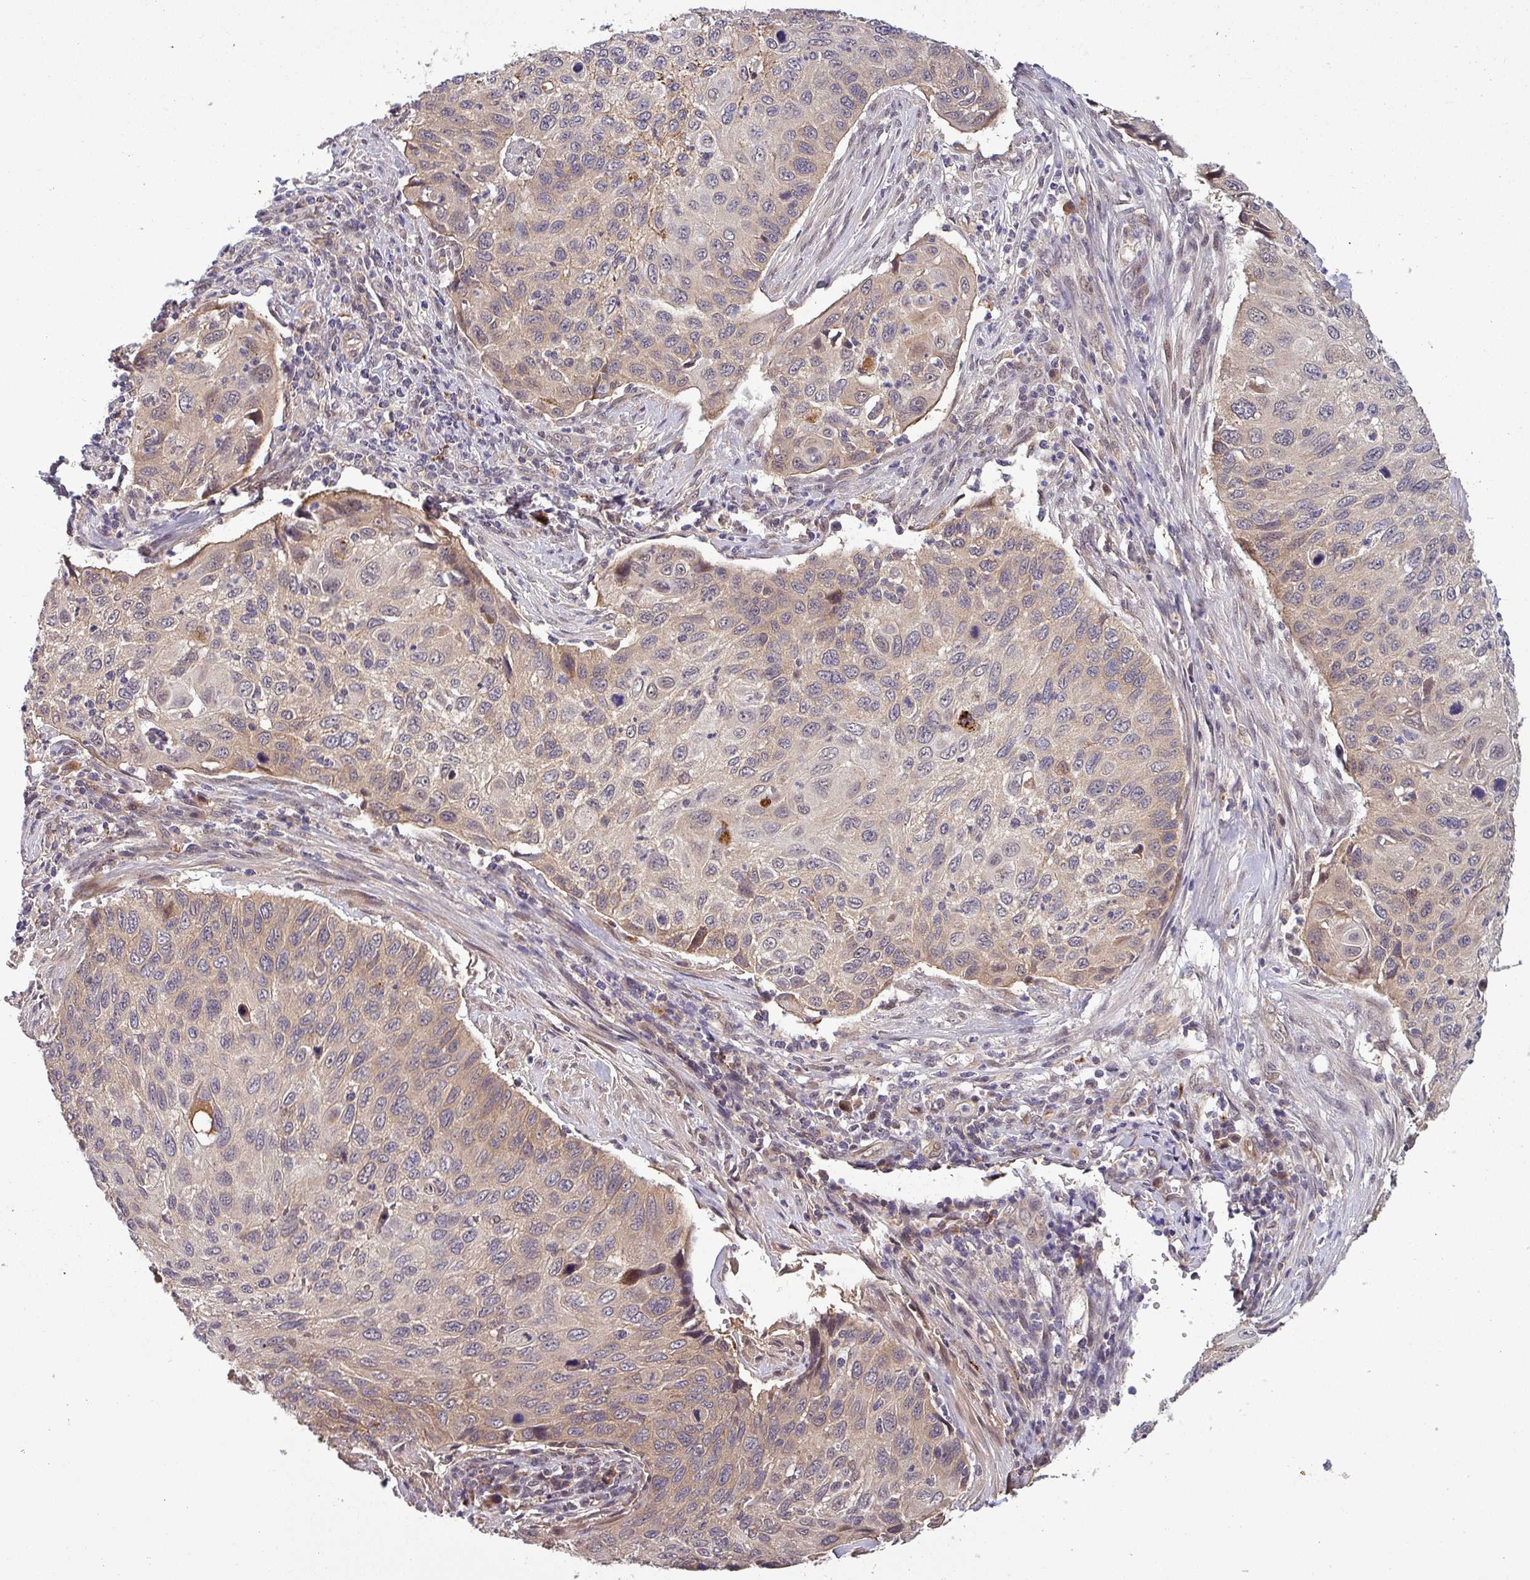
{"staining": {"intensity": "weak", "quantity": "25%-75%", "location": "cytoplasmic/membranous"}, "tissue": "cervical cancer", "cell_type": "Tumor cells", "image_type": "cancer", "snomed": [{"axis": "morphology", "description": "Squamous cell carcinoma, NOS"}, {"axis": "topography", "description": "Cervix"}], "caption": "High-magnification brightfield microscopy of cervical cancer (squamous cell carcinoma) stained with DAB (3,3'-diaminobenzidine) (brown) and counterstained with hematoxylin (blue). tumor cells exhibit weak cytoplasmic/membranous expression is present in about25%-75% of cells. (Stains: DAB (3,3'-diaminobenzidine) in brown, nuclei in blue, Microscopy: brightfield microscopy at high magnification).", "gene": "PUS1", "patient": {"sex": "female", "age": 70}}